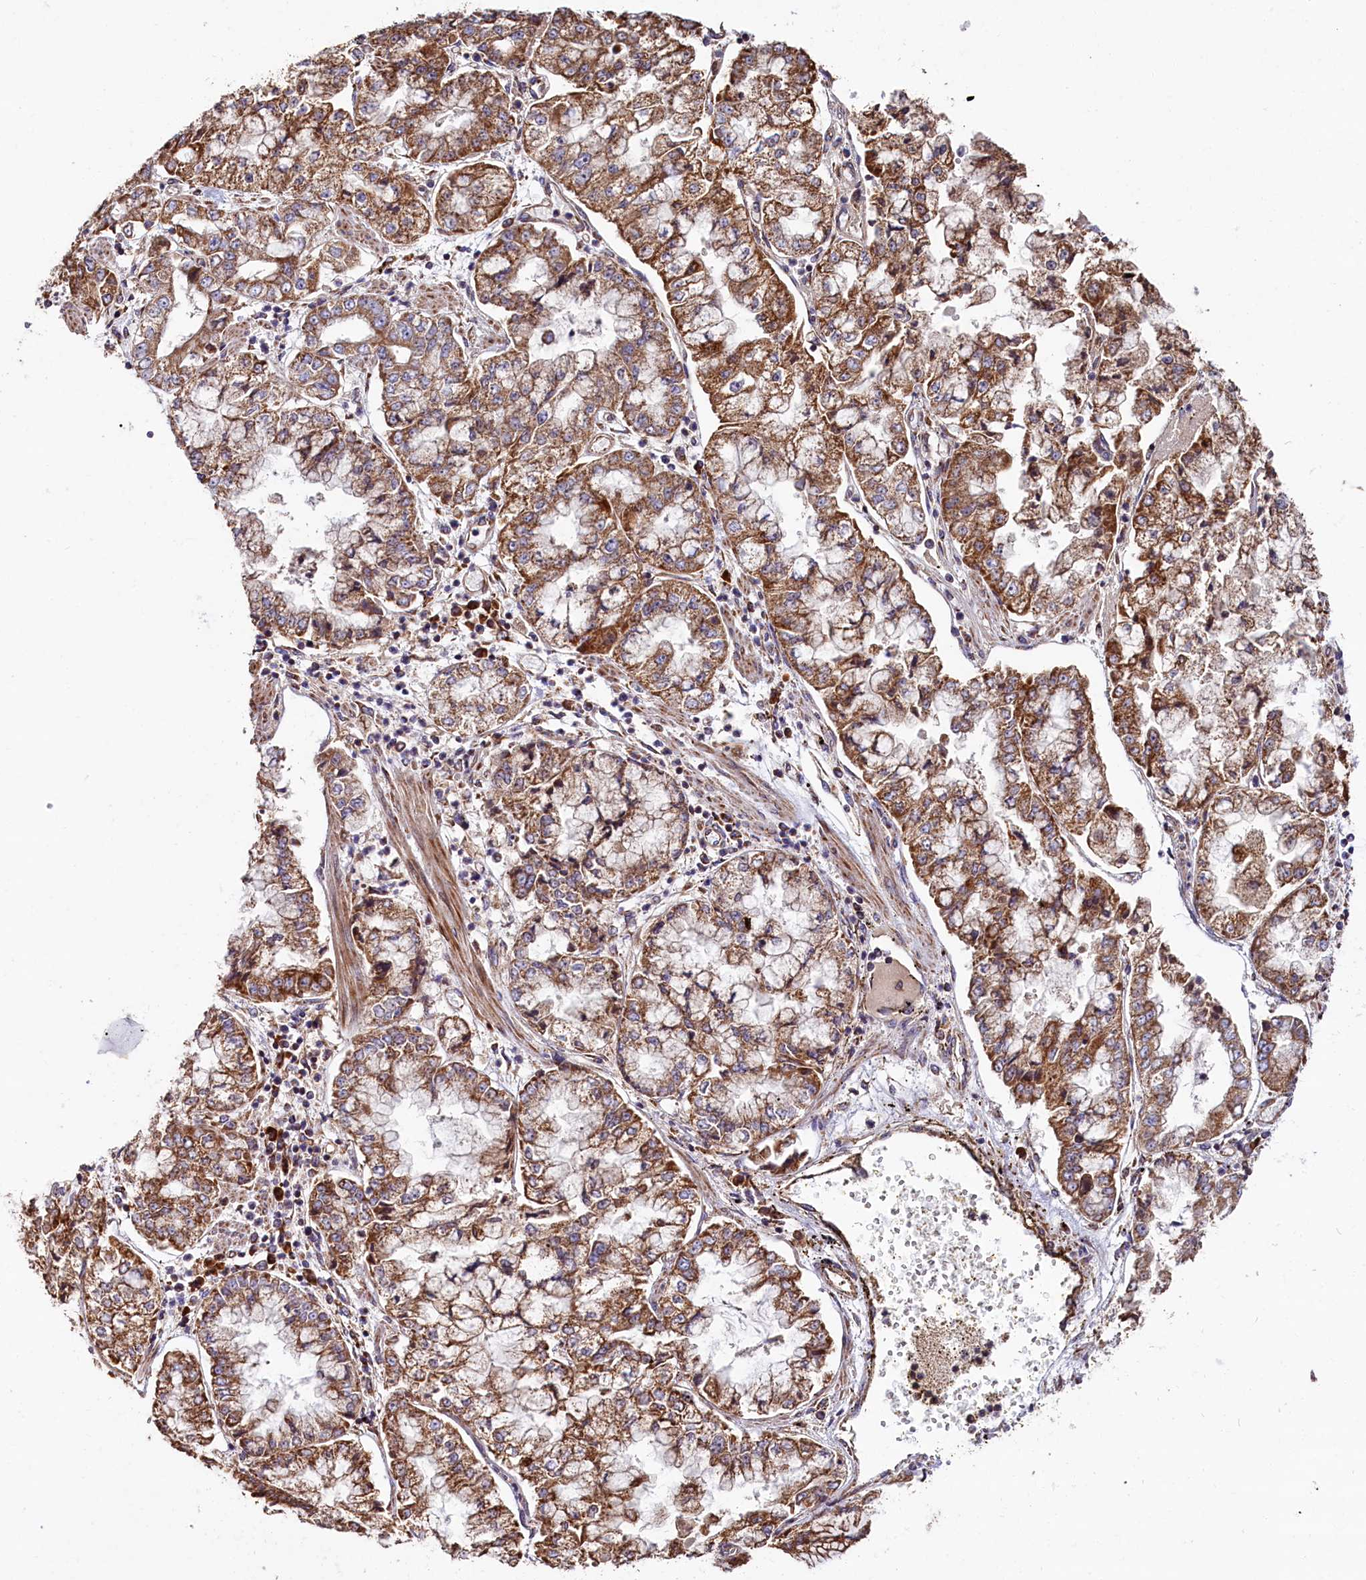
{"staining": {"intensity": "strong", "quantity": ">75%", "location": "cytoplasmic/membranous"}, "tissue": "stomach cancer", "cell_type": "Tumor cells", "image_type": "cancer", "snomed": [{"axis": "morphology", "description": "Adenocarcinoma, NOS"}, {"axis": "topography", "description": "Stomach"}], "caption": "This histopathology image displays IHC staining of adenocarcinoma (stomach), with high strong cytoplasmic/membranous expression in about >75% of tumor cells.", "gene": "ZSWIM1", "patient": {"sex": "male", "age": 76}}